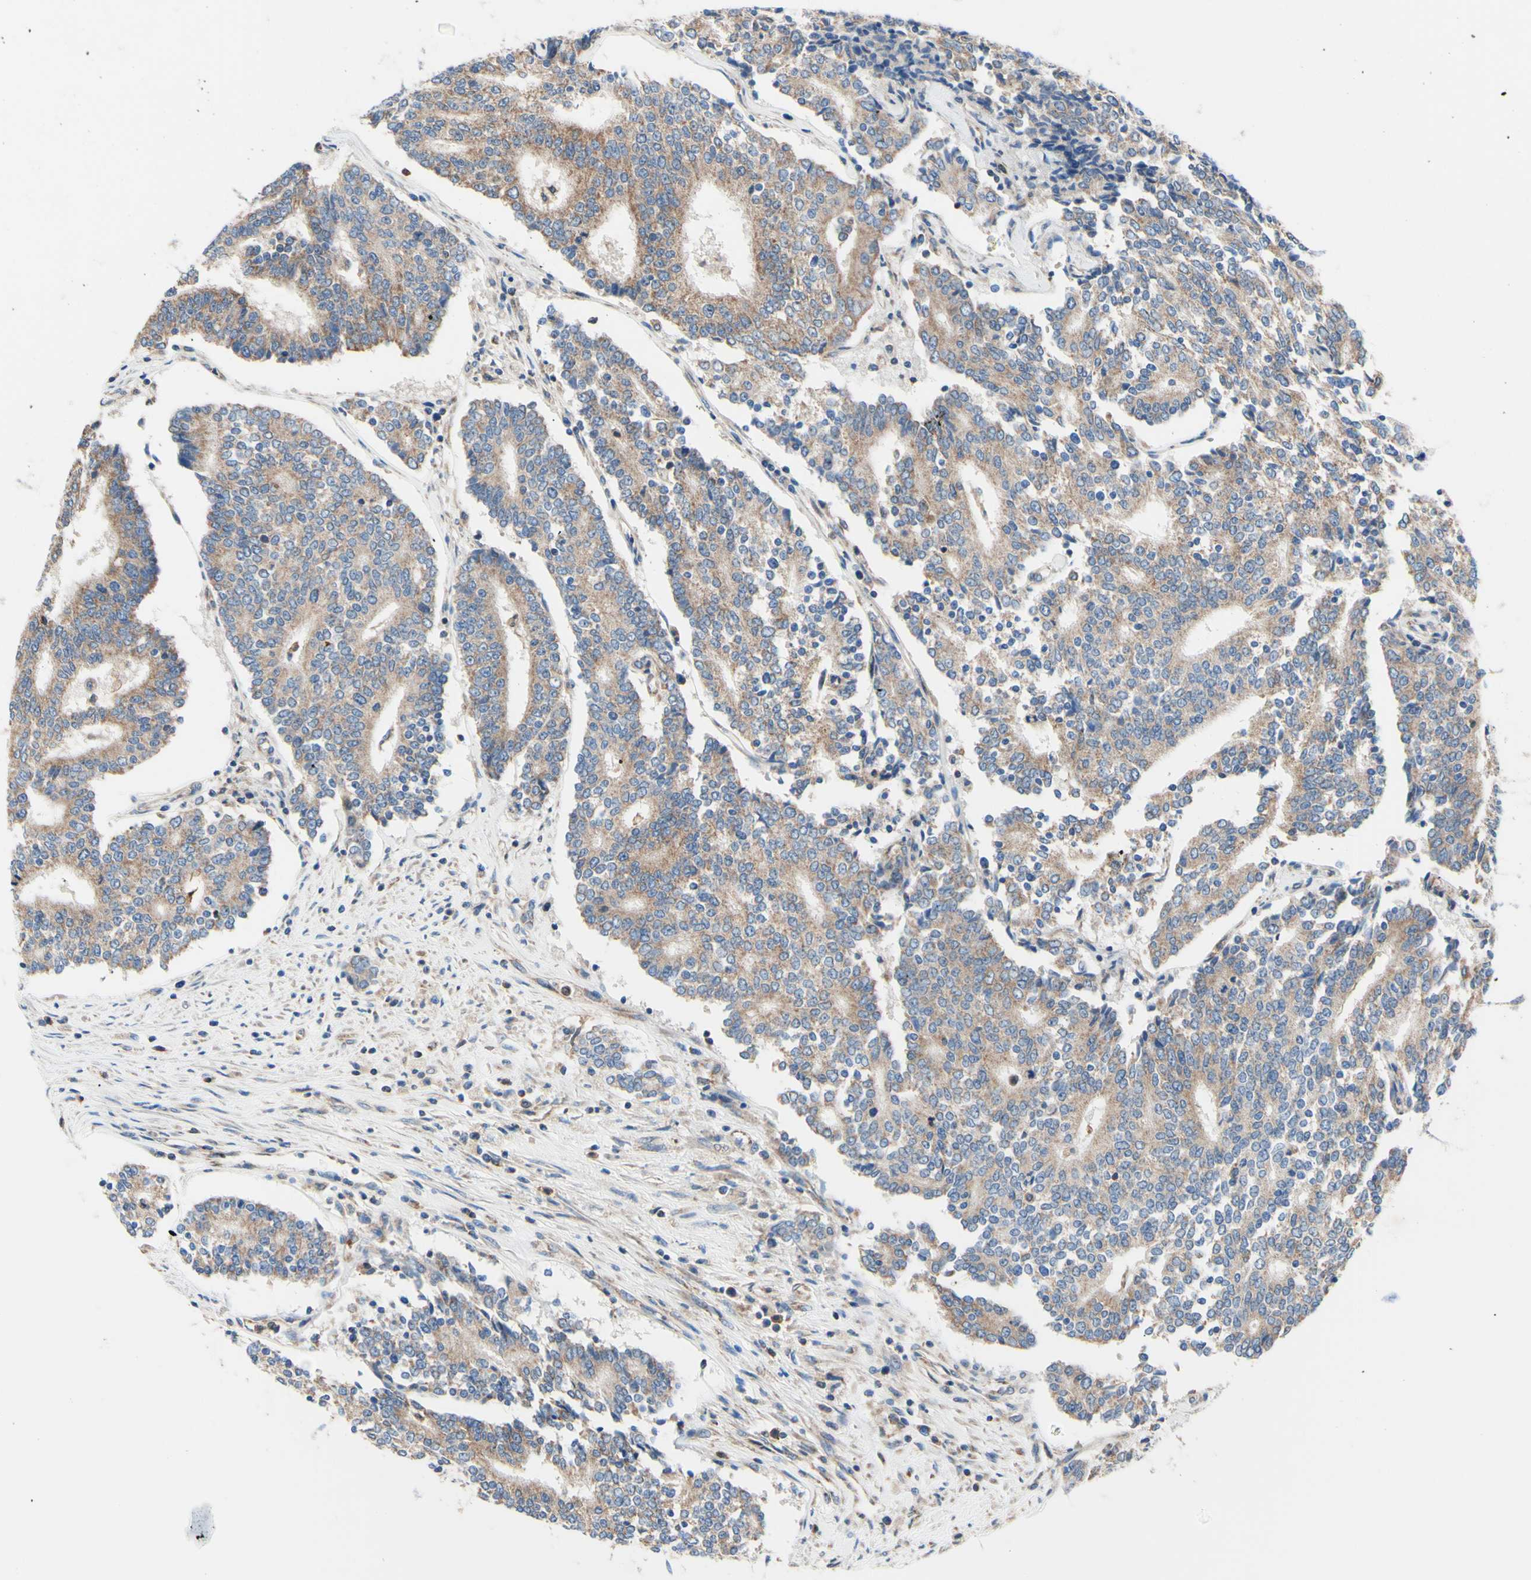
{"staining": {"intensity": "weak", "quantity": ">75%", "location": "cytoplasmic/membranous"}, "tissue": "prostate cancer", "cell_type": "Tumor cells", "image_type": "cancer", "snomed": [{"axis": "morphology", "description": "Normal tissue, NOS"}, {"axis": "morphology", "description": "Adenocarcinoma, High grade"}, {"axis": "topography", "description": "Prostate"}, {"axis": "topography", "description": "Seminal veicle"}], "caption": "Approximately >75% of tumor cells in prostate cancer (adenocarcinoma (high-grade)) reveal weak cytoplasmic/membranous protein expression as visualized by brown immunohistochemical staining.", "gene": "FMR1", "patient": {"sex": "male", "age": 55}}